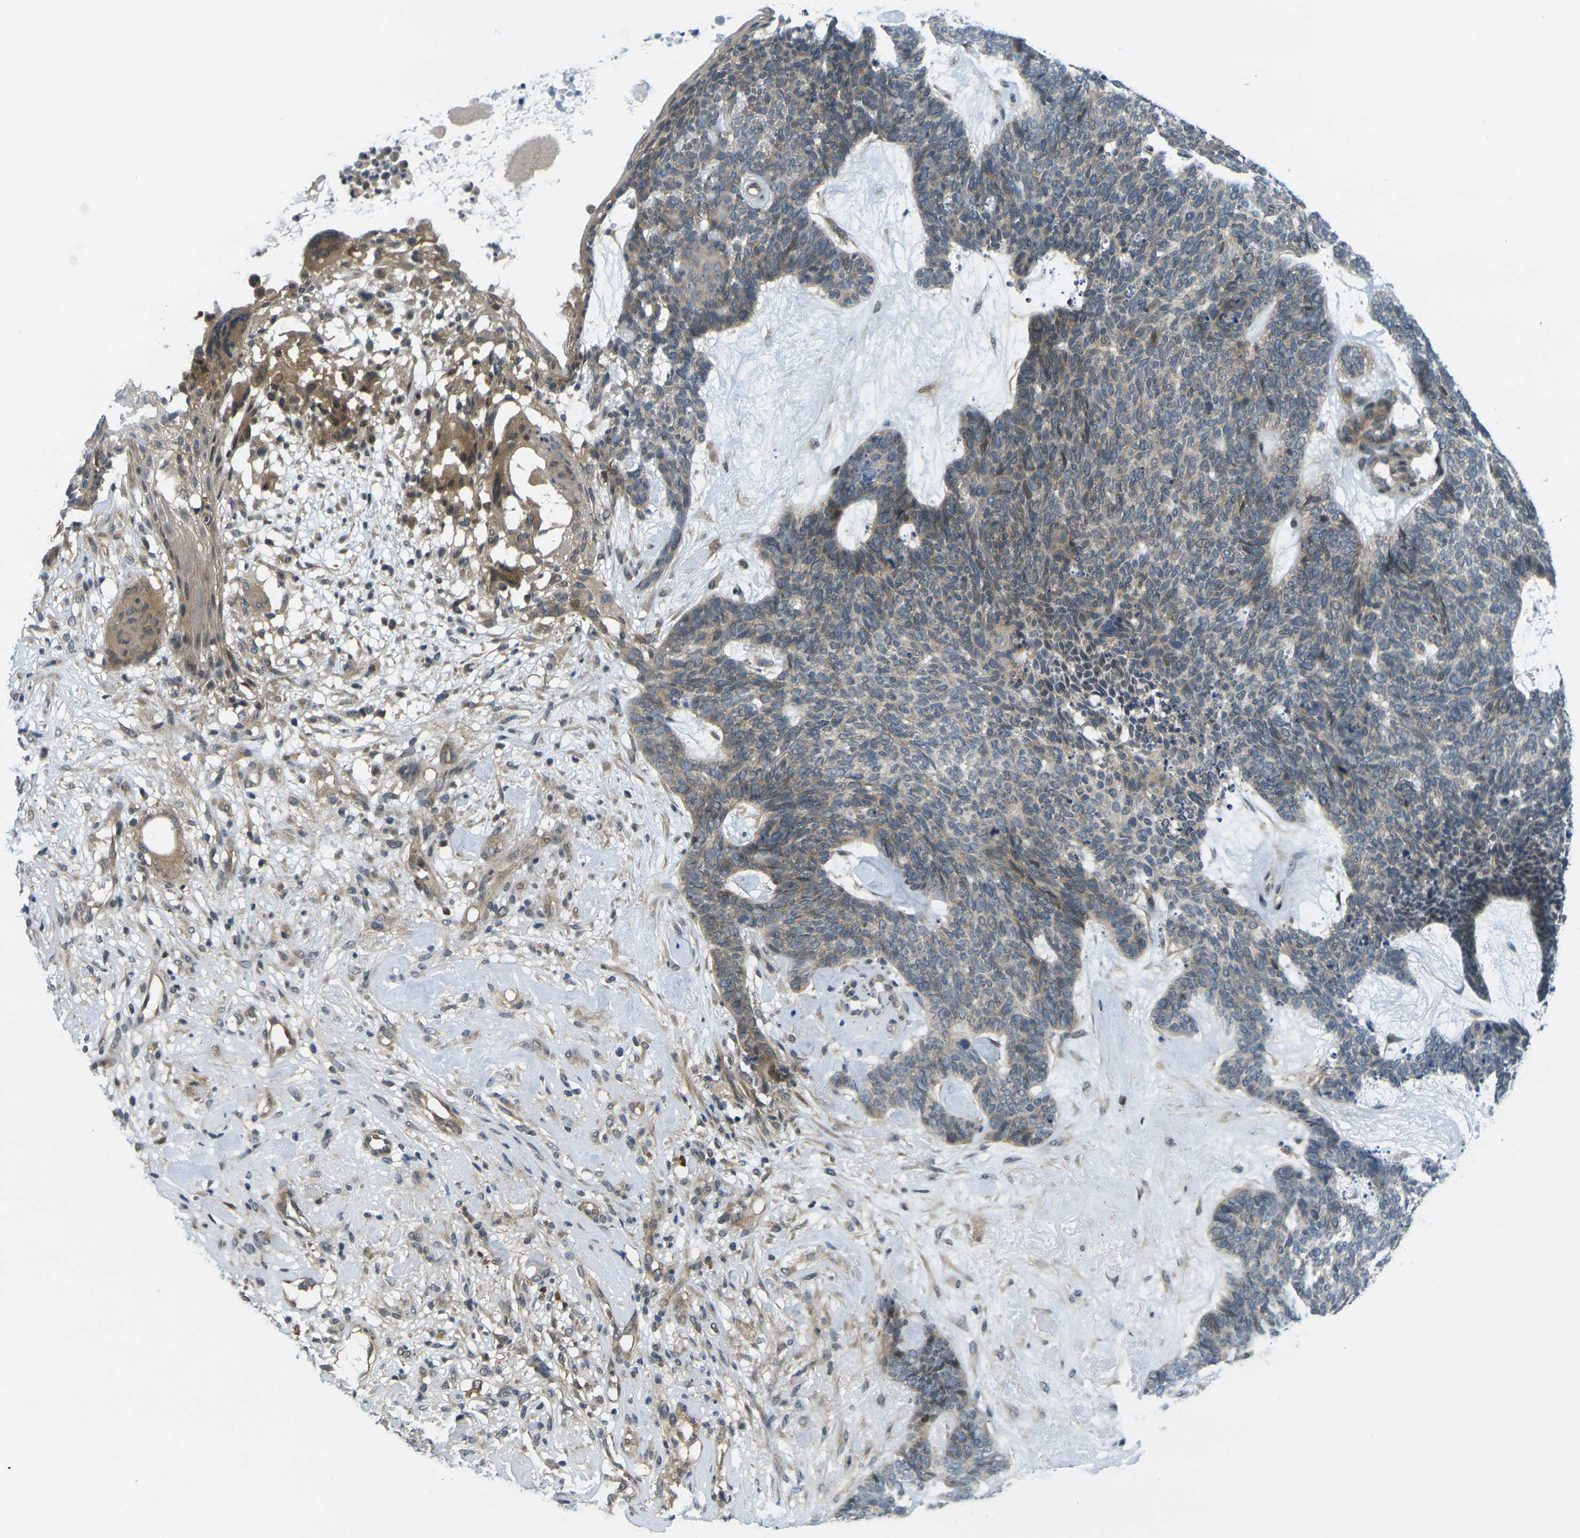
{"staining": {"intensity": "weak", "quantity": "25%-75%", "location": "cytoplasmic/membranous"}, "tissue": "skin cancer", "cell_type": "Tumor cells", "image_type": "cancer", "snomed": [{"axis": "morphology", "description": "Basal cell carcinoma"}, {"axis": "topography", "description": "Skin"}], "caption": "Skin cancer (basal cell carcinoma) tissue reveals weak cytoplasmic/membranous expression in about 25%-75% of tumor cells", "gene": "KCTD10", "patient": {"sex": "female", "age": 84}}